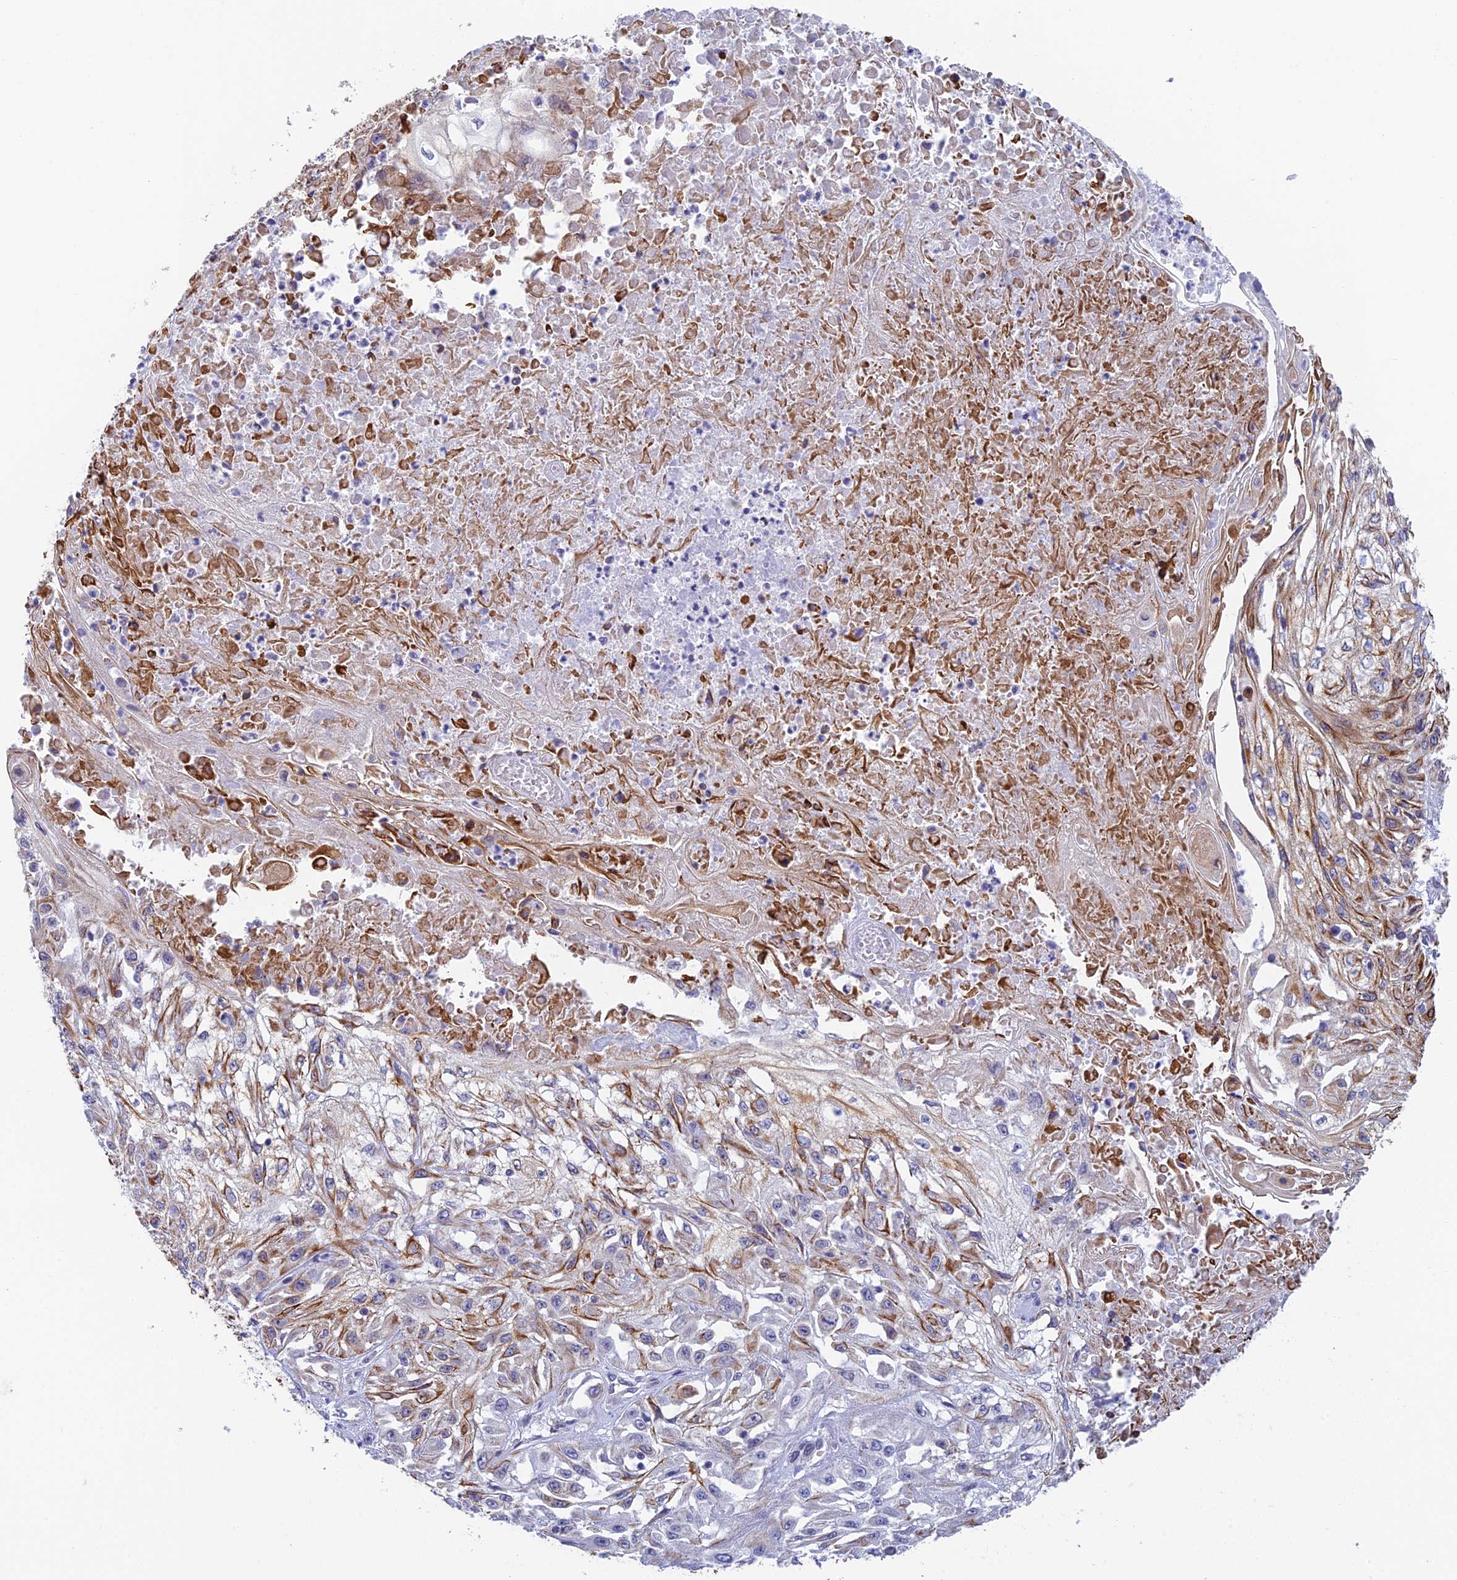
{"staining": {"intensity": "moderate", "quantity": "25%-75%", "location": "cytoplasmic/membranous"}, "tissue": "skin cancer", "cell_type": "Tumor cells", "image_type": "cancer", "snomed": [{"axis": "morphology", "description": "Squamous cell carcinoma, NOS"}, {"axis": "morphology", "description": "Squamous cell carcinoma, metastatic, NOS"}, {"axis": "topography", "description": "Skin"}, {"axis": "topography", "description": "Lymph node"}], "caption": "Protein analysis of skin cancer (metastatic squamous cell carcinoma) tissue exhibits moderate cytoplasmic/membranous staining in approximately 25%-75% of tumor cells.", "gene": "REXO5", "patient": {"sex": "male", "age": 75}}